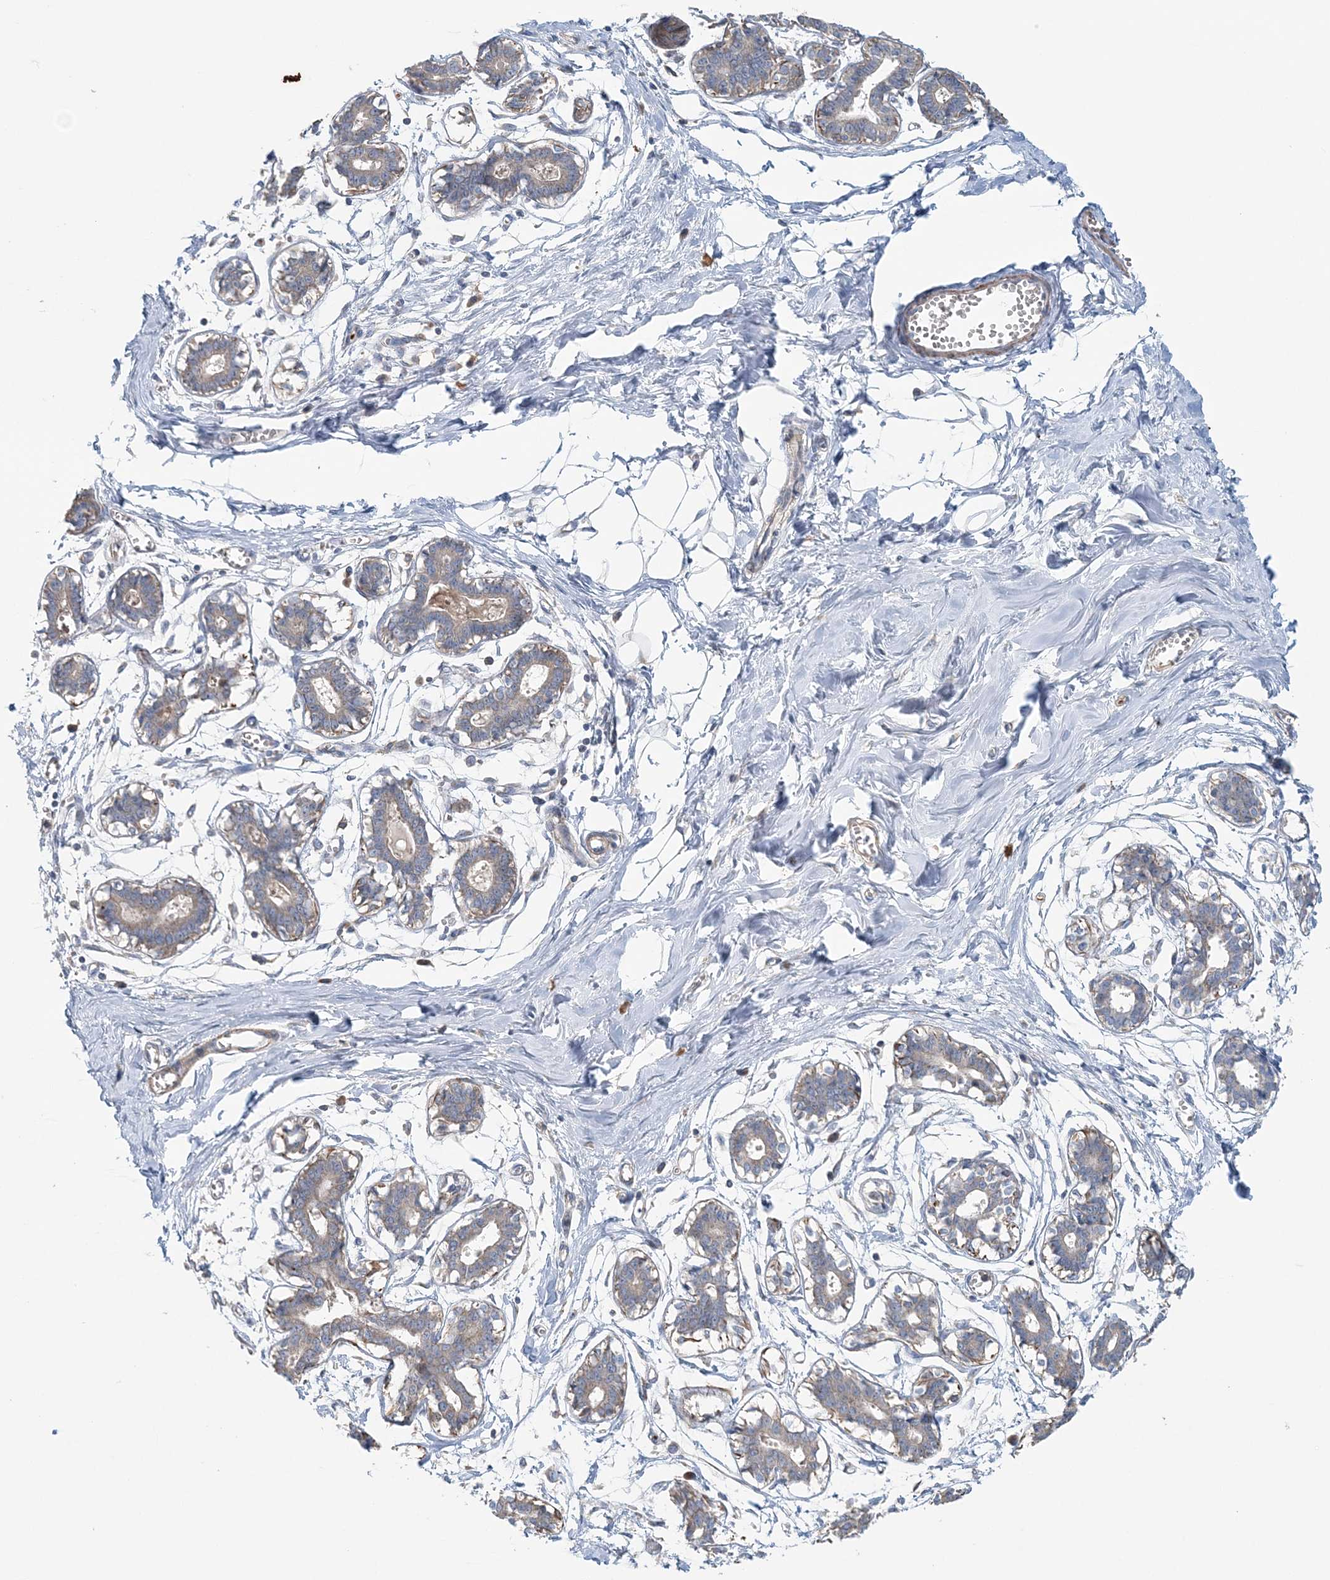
{"staining": {"intensity": "negative", "quantity": "none", "location": "none"}, "tissue": "breast", "cell_type": "Adipocytes", "image_type": "normal", "snomed": [{"axis": "morphology", "description": "Normal tissue, NOS"}, {"axis": "topography", "description": "Breast"}], "caption": "Immunohistochemistry histopathology image of benign human breast stained for a protein (brown), which shows no expression in adipocytes.", "gene": "TTI1", "patient": {"sex": "female", "age": 27}}